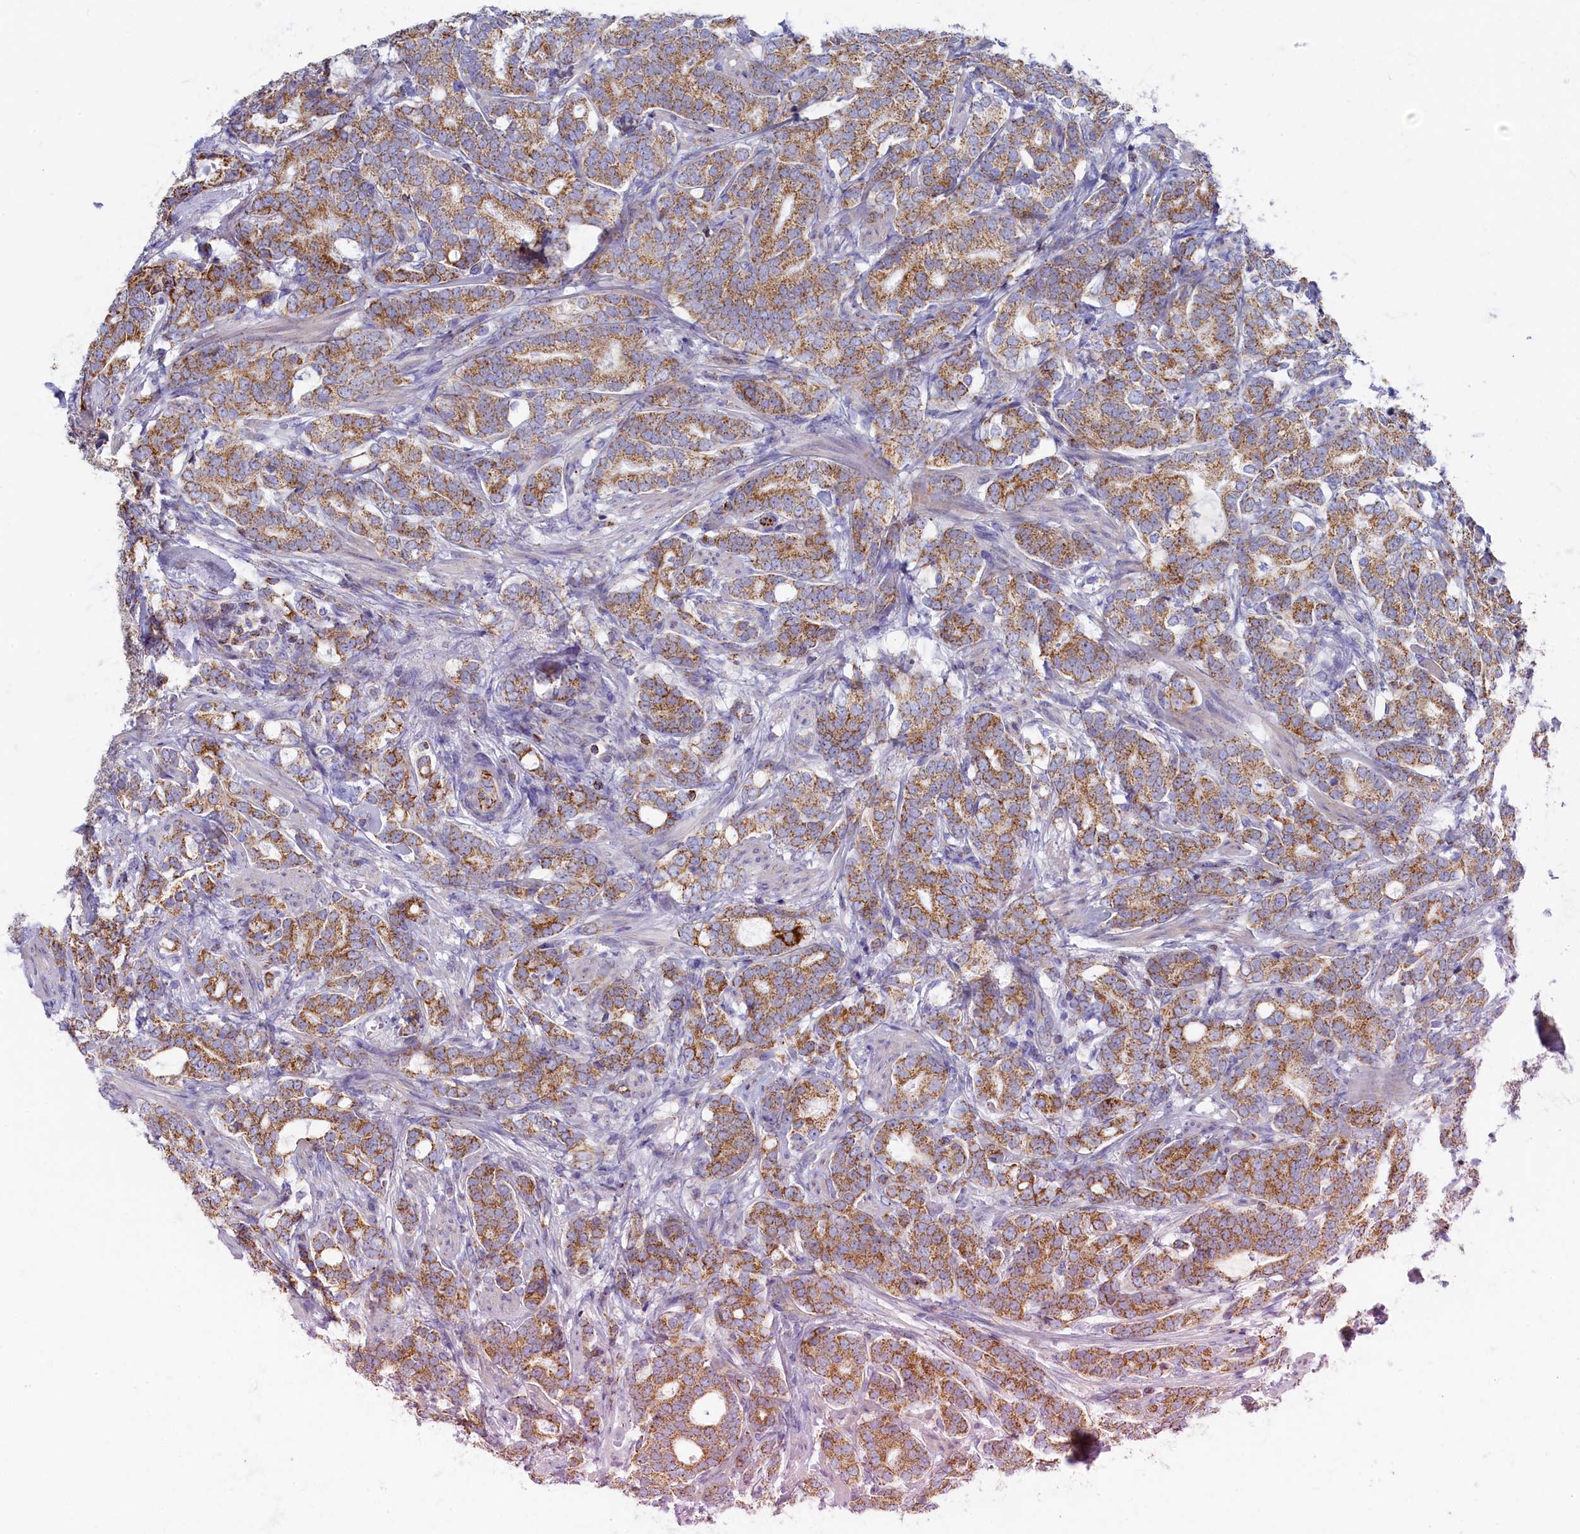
{"staining": {"intensity": "moderate", "quantity": ">75%", "location": "cytoplasmic/membranous"}, "tissue": "prostate cancer", "cell_type": "Tumor cells", "image_type": "cancer", "snomed": [{"axis": "morphology", "description": "Adenocarcinoma, Low grade"}, {"axis": "topography", "description": "Prostate"}], "caption": "Immunohistochemistry photomicrograph of neoplastic tissue: human prostate cancer stained using IHC reveals medium levels of moderate protein expression localized specifically in the cytoplasmic/membranous of tumor cells, appearing as a cytoplasmic/membranous brown color.", "gene": "OCIAD2", "patient": {"sex": "male", "age": 71}}